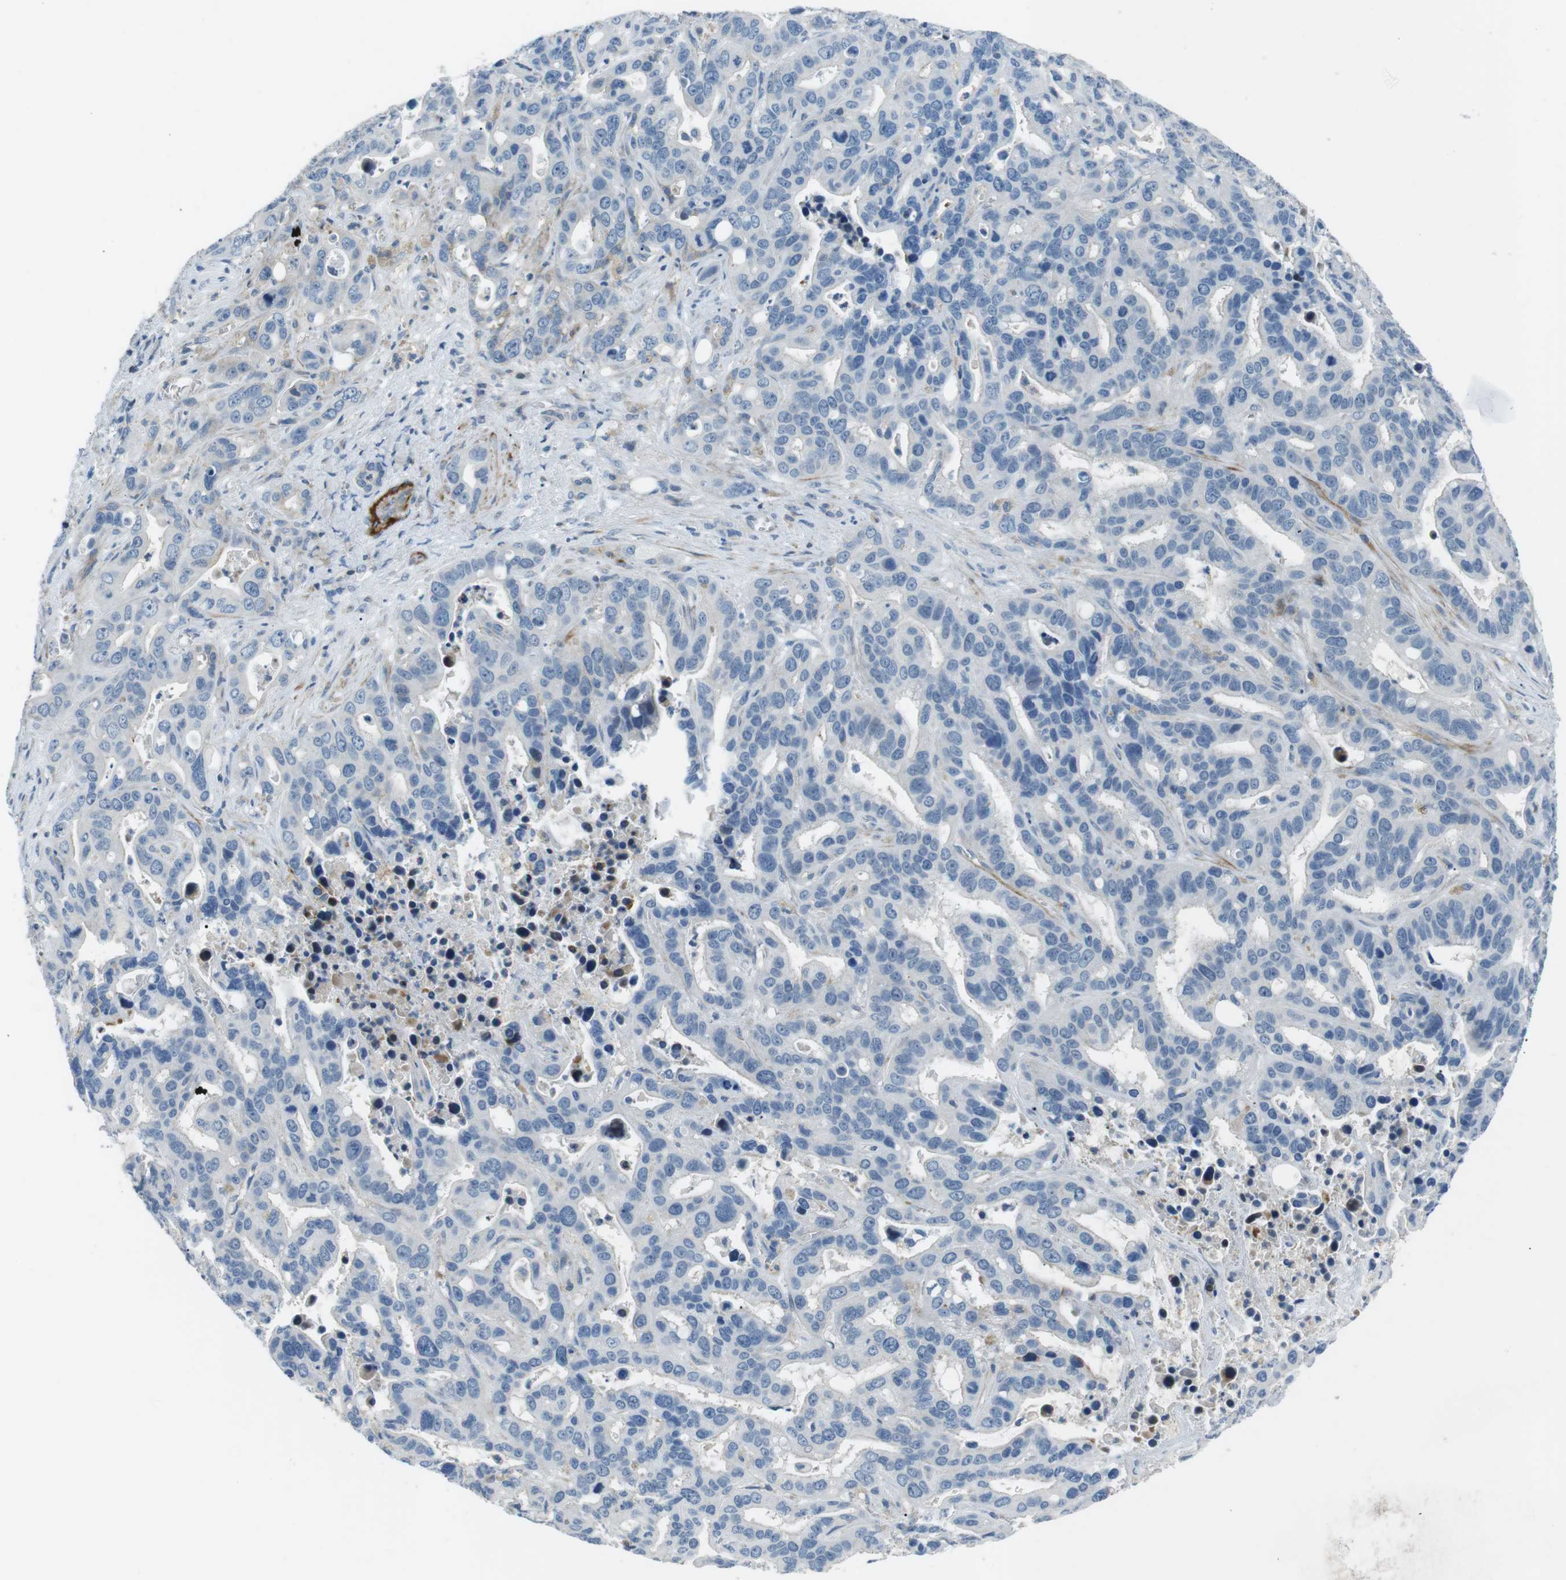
{"staining": {"intensity": "negative", "quantity": "none", "location": "none"}, "tissue": "liver cancer", "cell_type": "Tumor cells", "image_type": "cancer", "snomed": [{"axis": "morphology", "description": "Cholangiocarcinoma"}, {"axis": "topography", "description": "Liver"}], "caption": "A histopathology image of human liver cancer is negative for staining in tumor cells.", "gene": "ARVCF", "patient": {"sex": "female", "age": 65}}